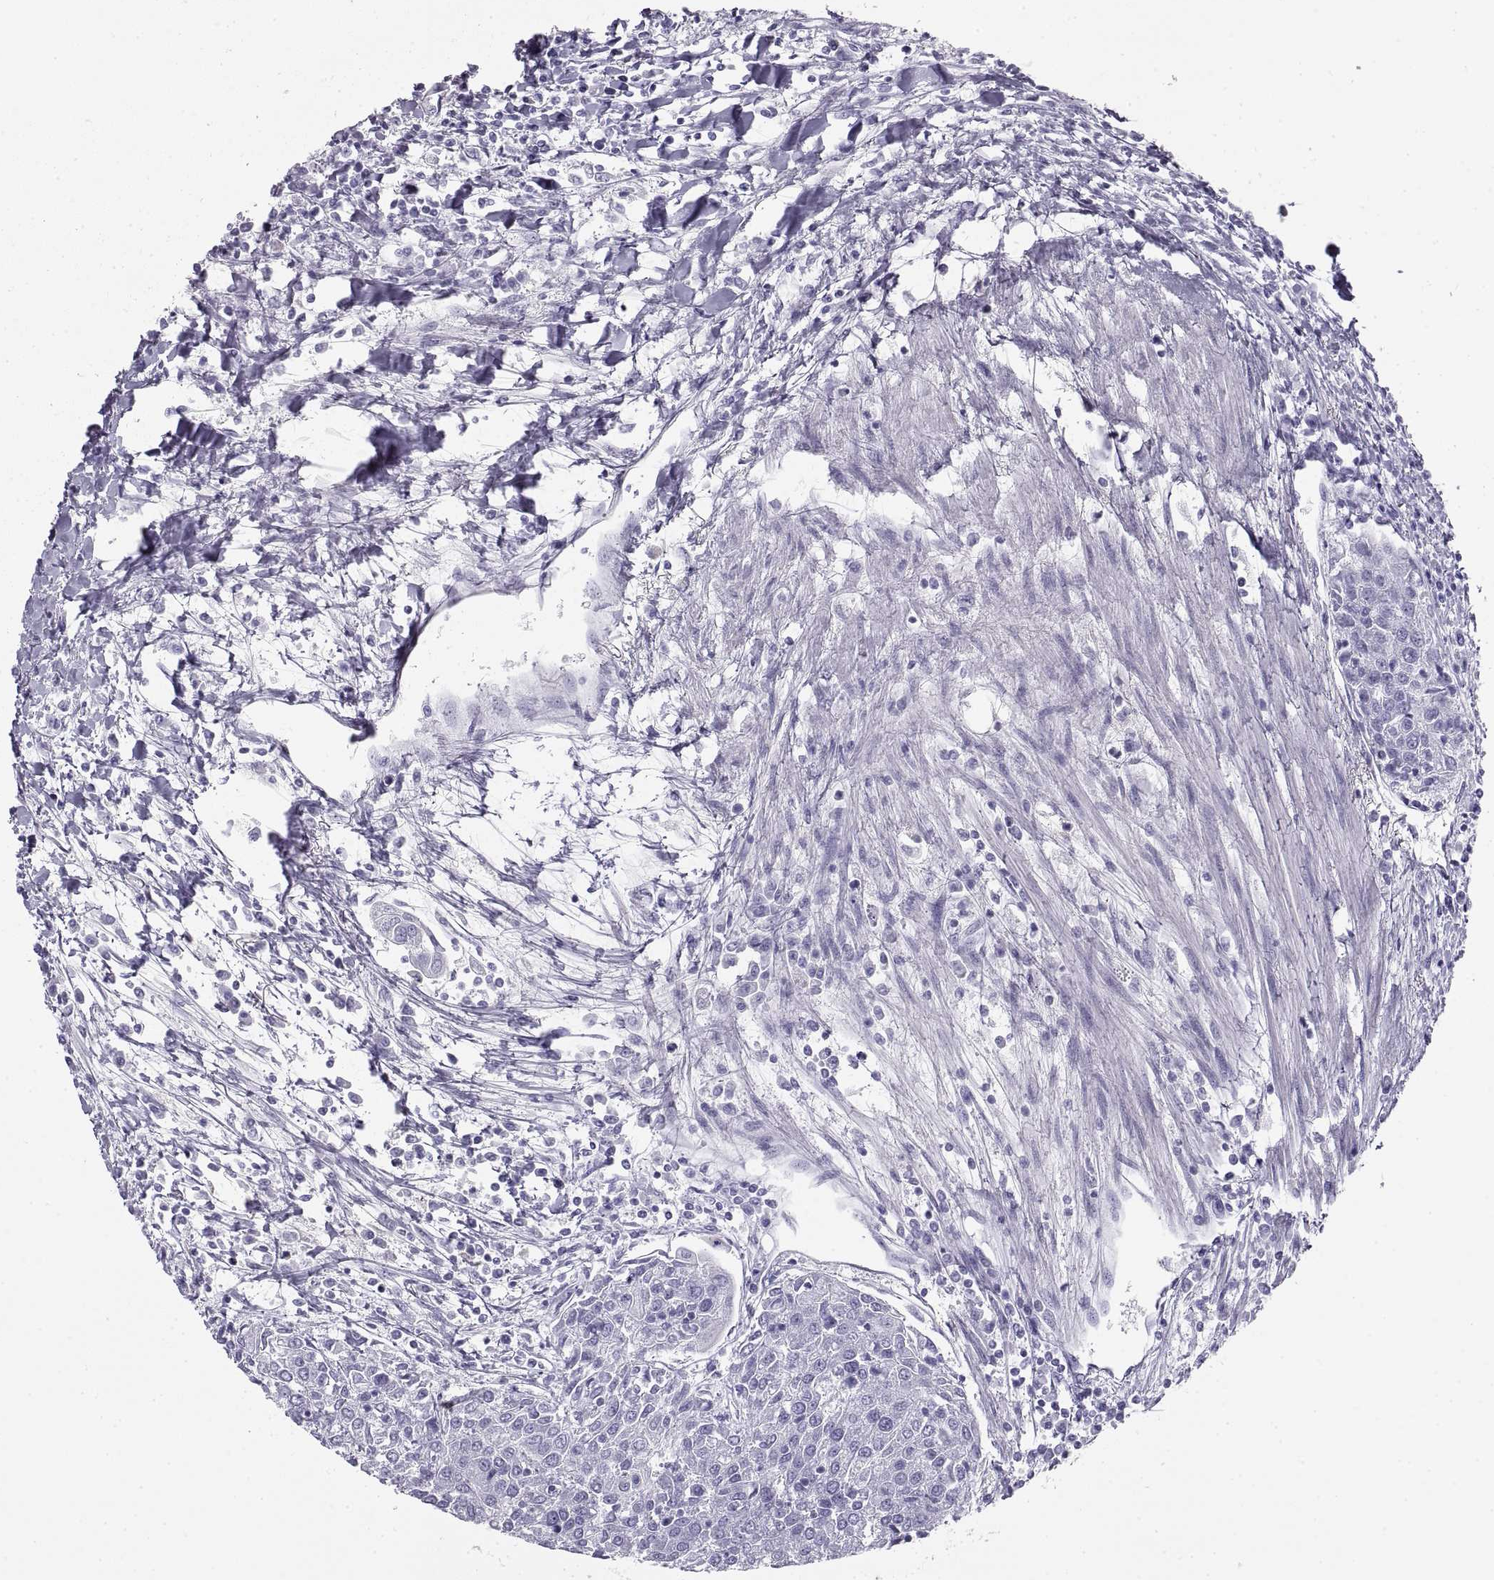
{"staining": {"intensity": "negative", "quantity": "none", "location": "none"}, "tissue": "urothelial cancer", "cell_type": "Tumor cells", "image_type": "cancer", "snomed": [{"axis": "morphology", "description": "Urothelial carcinoma, High grade"}, {"axis": "topography", "description": "Urinary bladder"}], "caption": "An image of human urothelial cancer is negative for staining in tumor cells.", "gene": "RLBP1", "patient": {"sex": "female", "age": 85}}